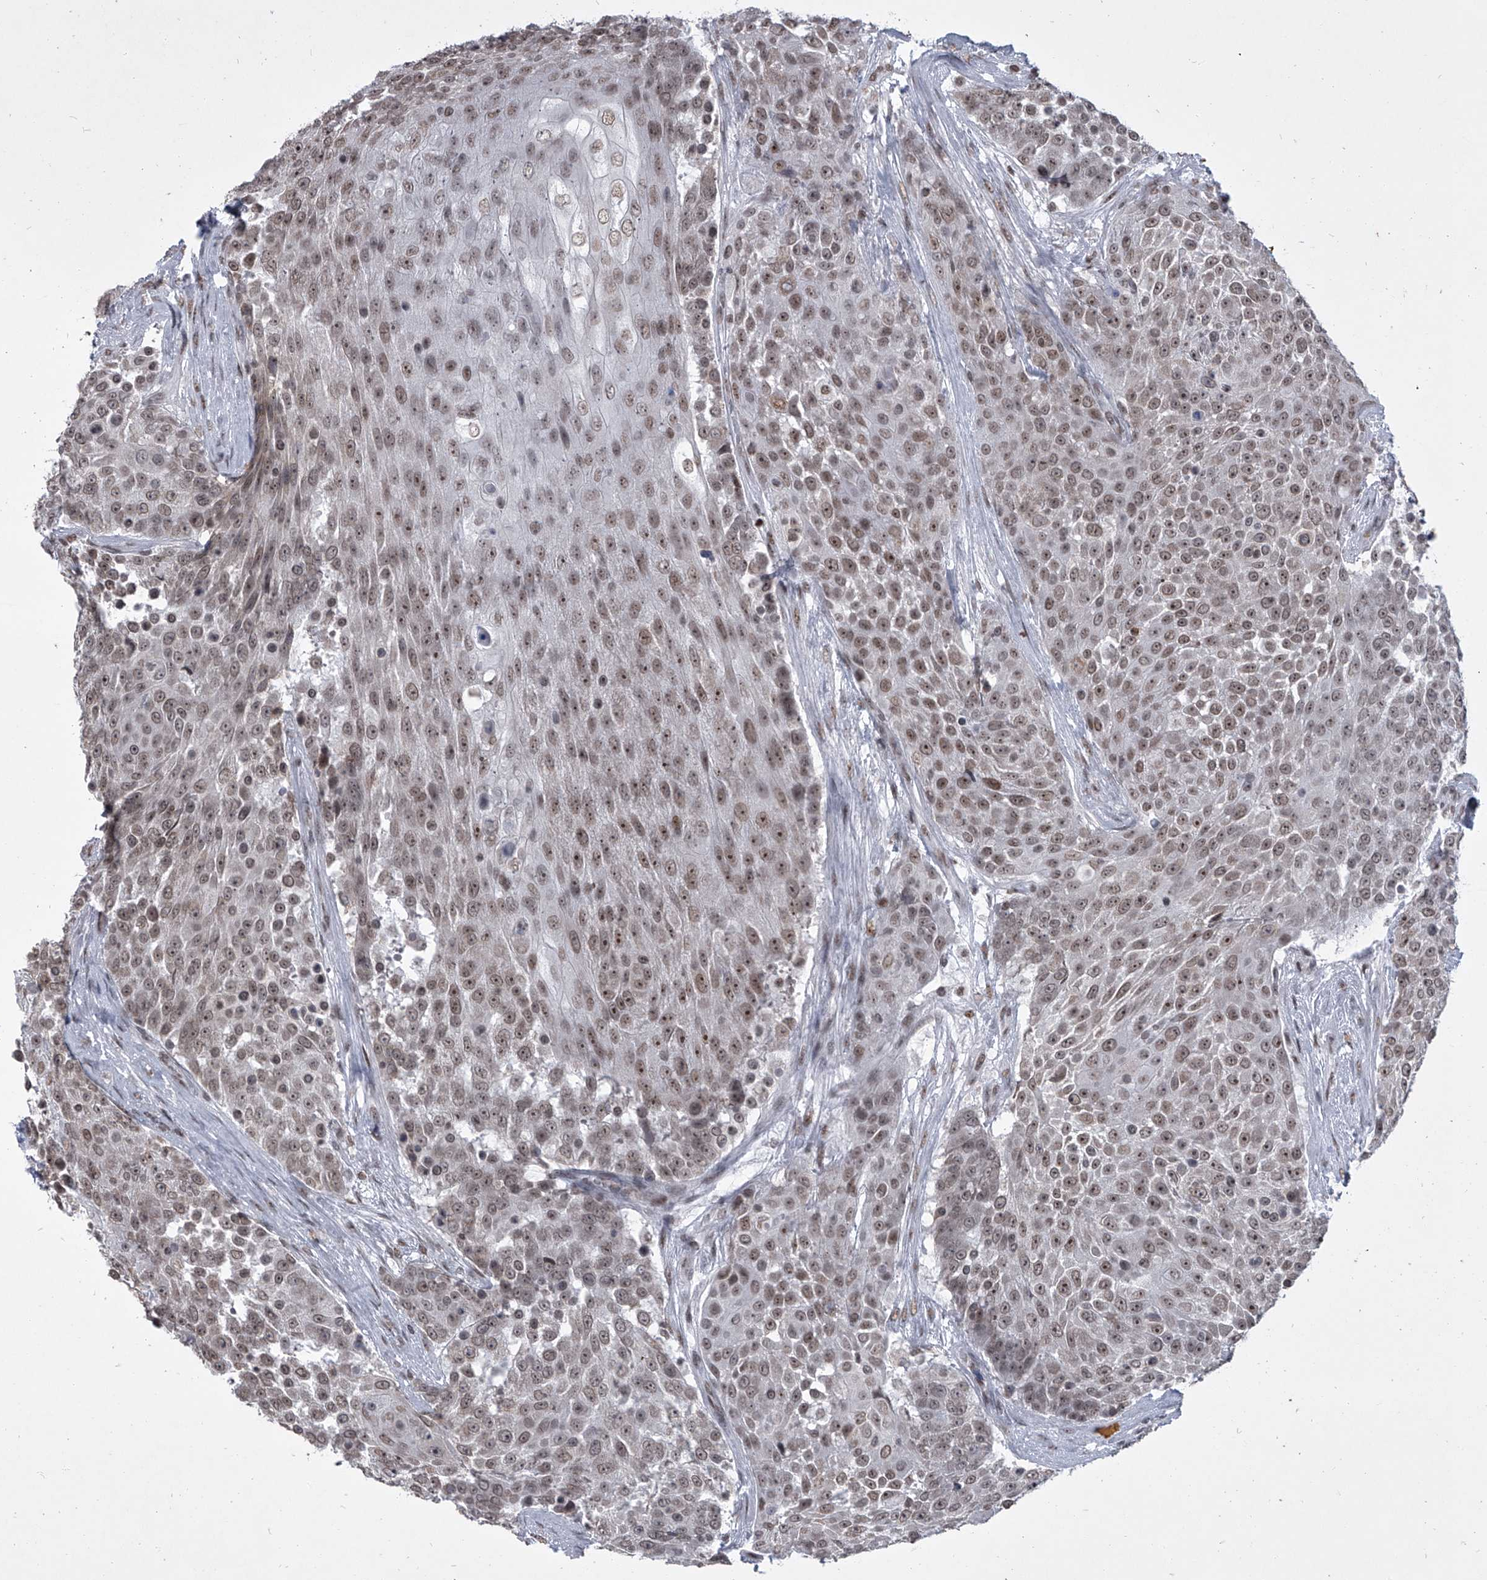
{"staining": {"intensity": "moderate", "quantity": ">75%", "location": "nuclear"}, "tissue": "urothelial cancer", "cell_type": "Tumor cells", "image_type": "cancer", "snomed": [{"axis": "morphology", "description": "Urothelial carcinoma, High grade"}, {"axis": "topography", "description": "Urinary bladder"}], "caption": "This photomicrograph reveals IHC staining of human urothelial cancer, with medium moderate nuclear positivity in approximately >75% of tumor cells.", "gene": "PPIL4", "patient": {"sex": "female", "age": 63}}